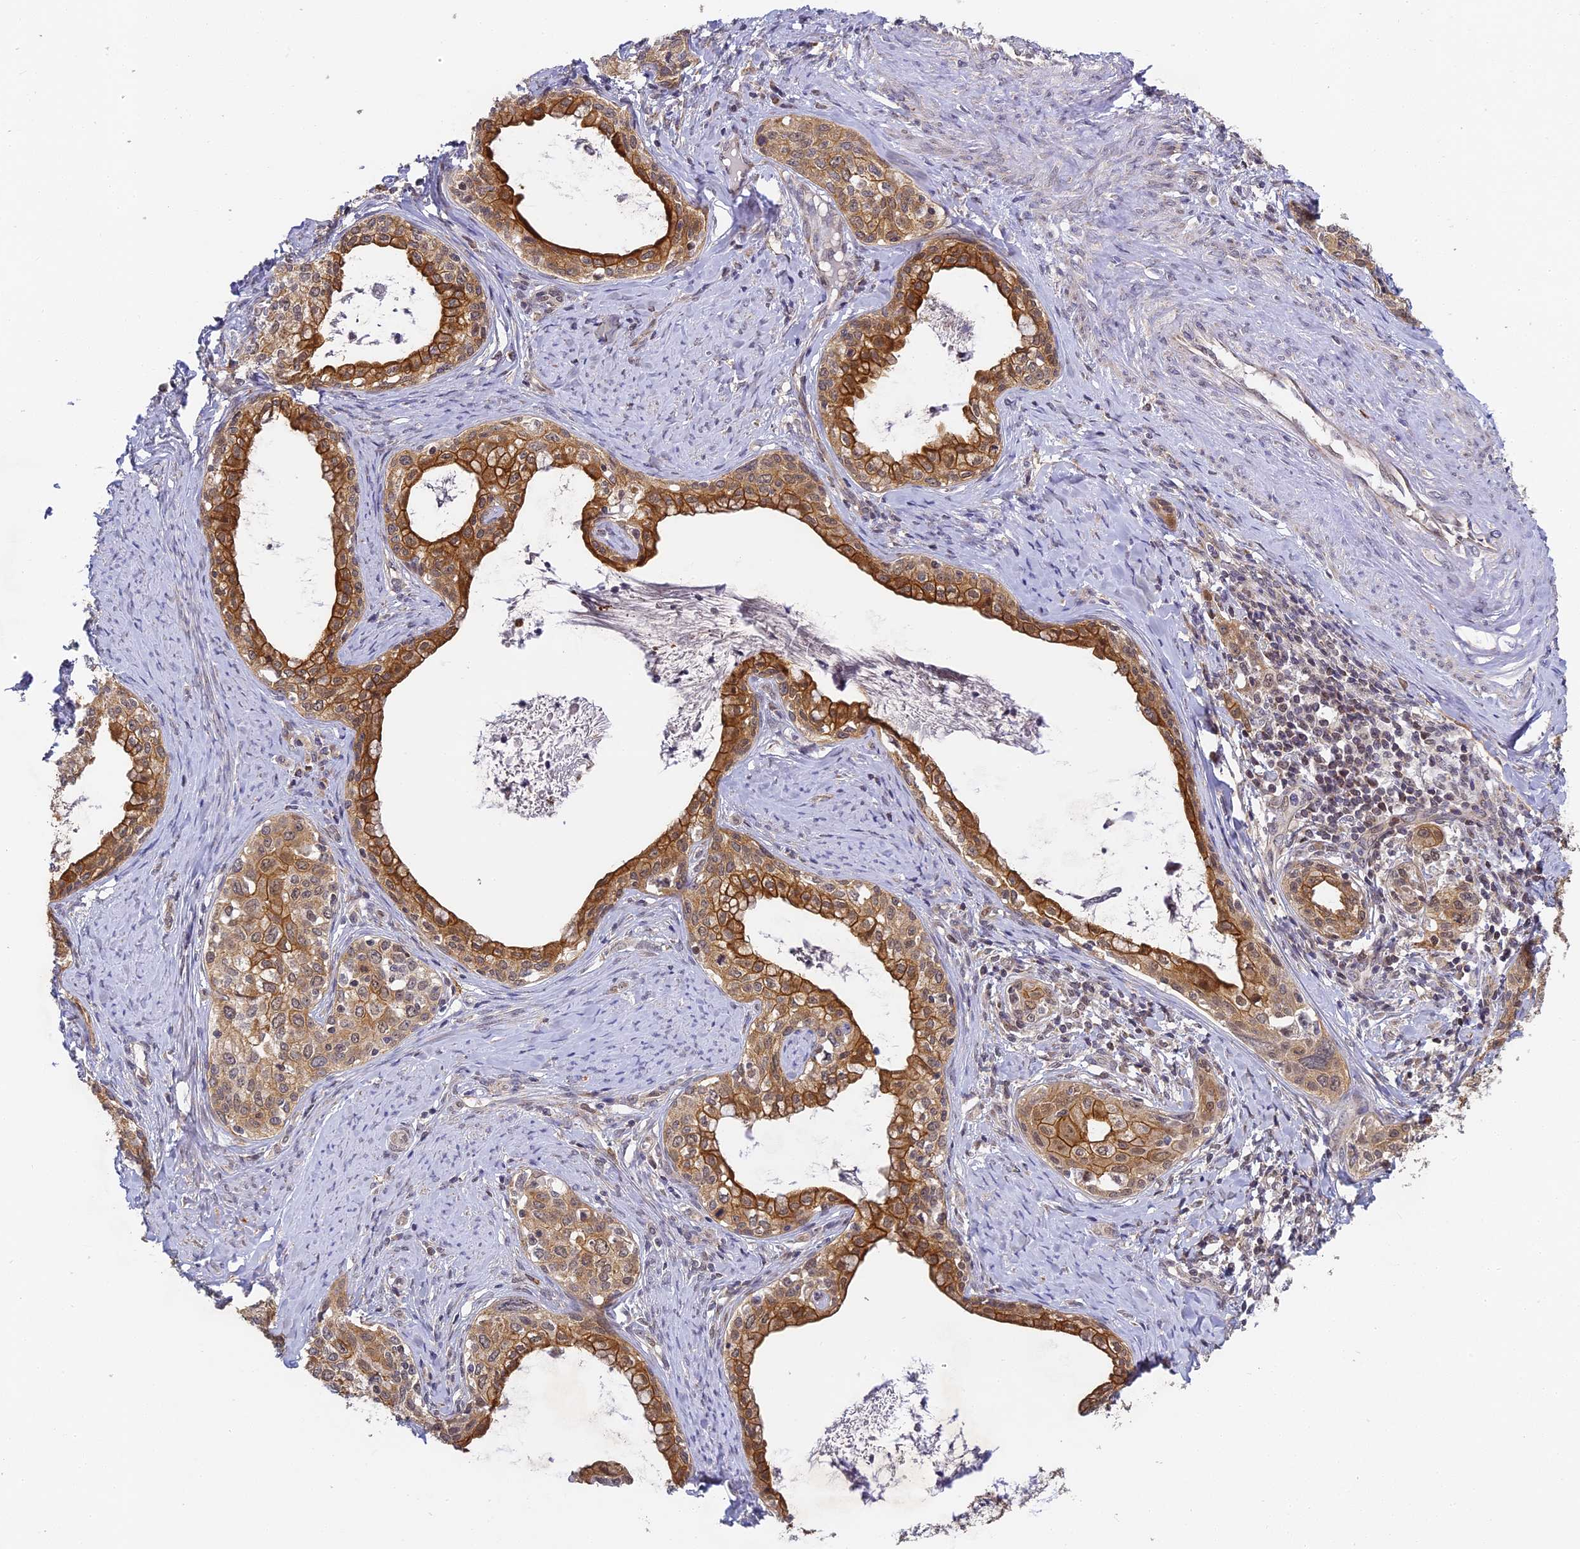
{"staining": {"intensity": "strong", "quantity": ">75%", "location": "cytoplasmic/membranous,nuclear"}, "tissue": "cervical cancer", "cell_type": "Tumor cells", "image_type": "cancer", "snomed": [{"axis": "morphology", "description": "Squamous cell carcinoma, NOS"}, {"axis": "morphology", "description": "Adenocarcinoma, NOS"}, {"axis": "topography", "description": "Cervix"}], "caption": "Human cervical cancer (adenocarcinoma) stained with a protein marker shows strong staining in tumor cells.", "gene": "DNAAF10", "patient": {"sex": "female", "age": 52}}